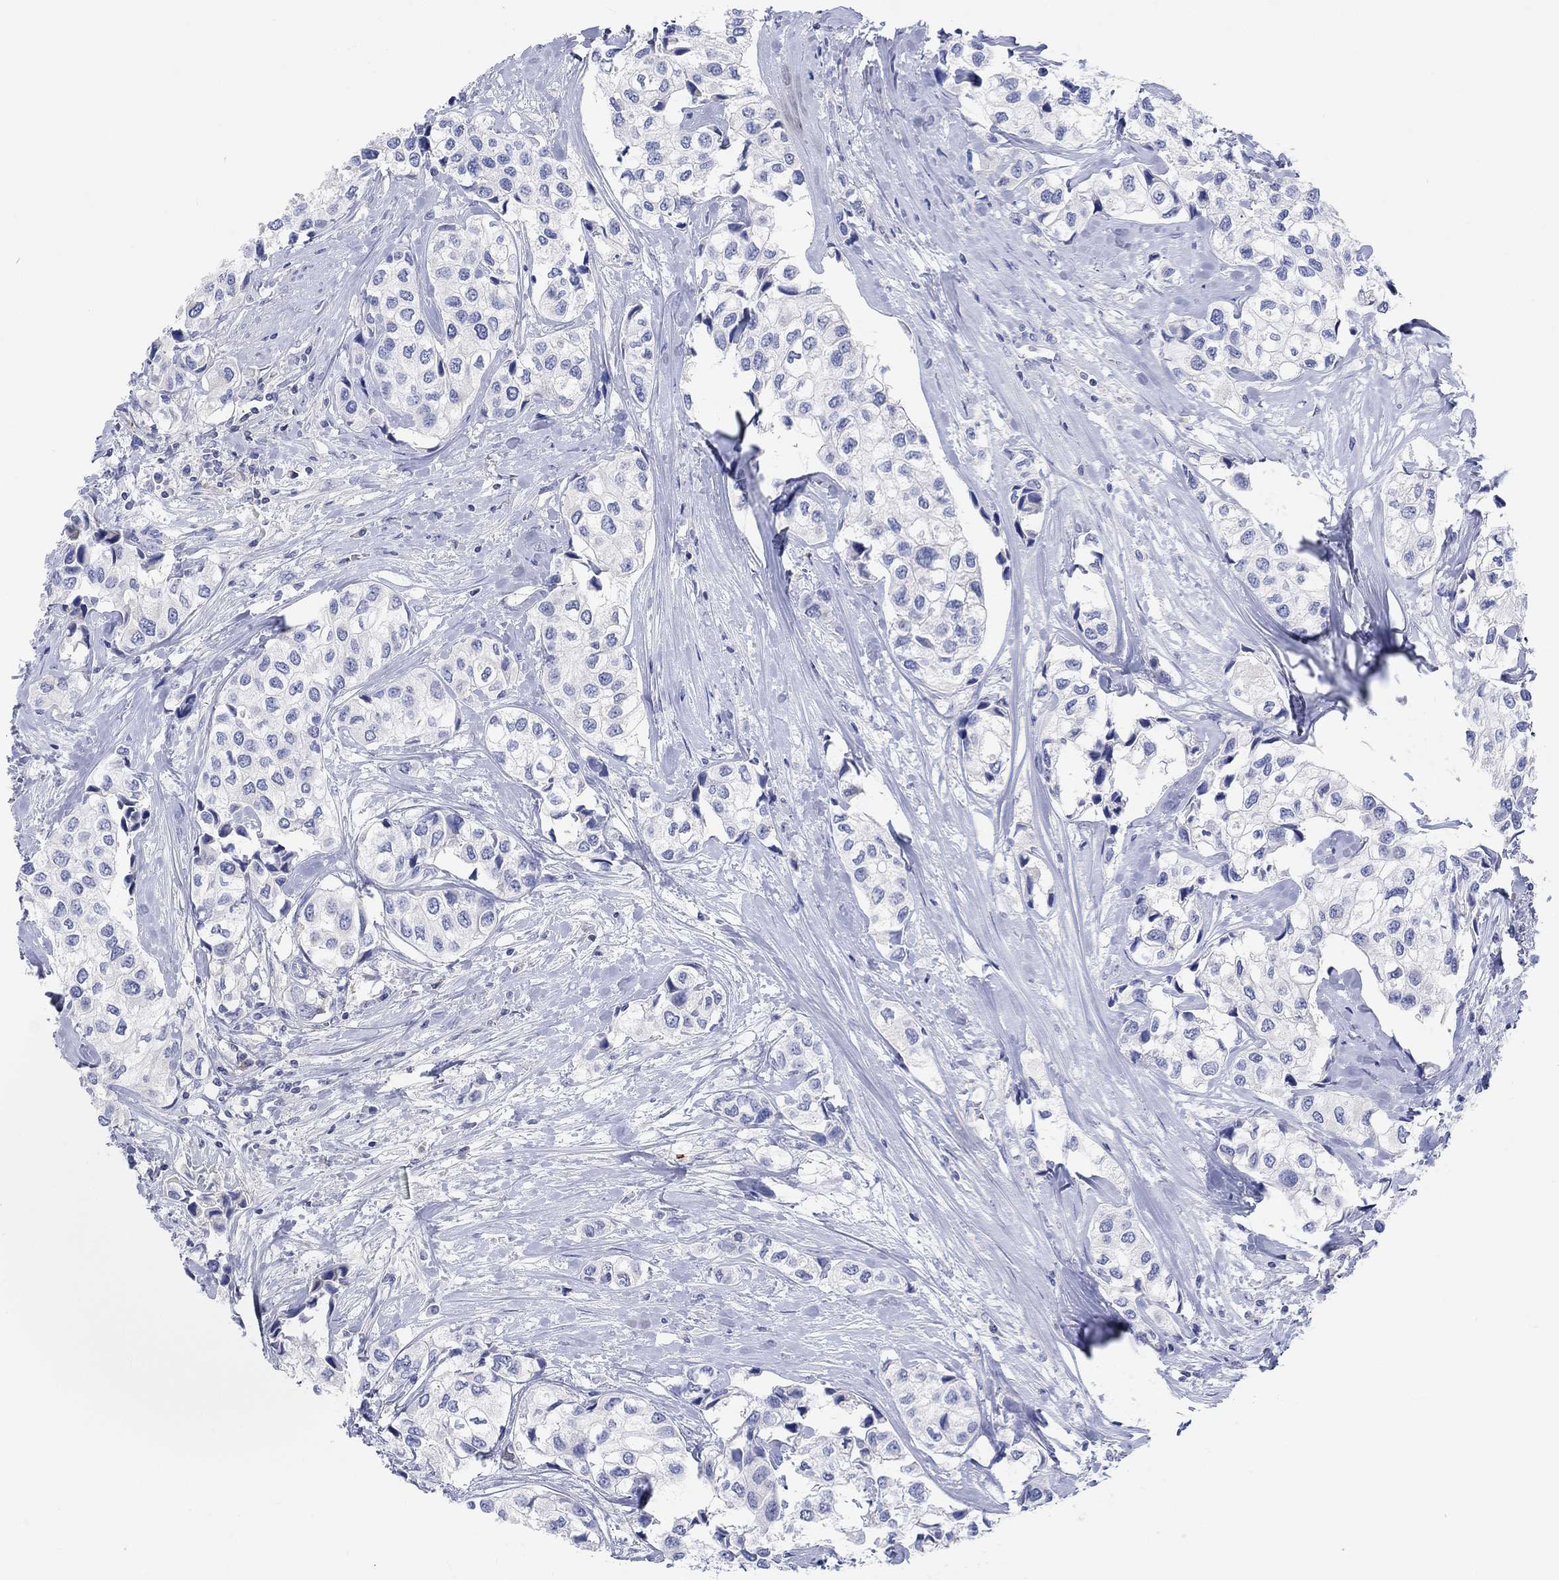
{"staining": {"intensity": "negative", "quantity": "none", "location": "none"}, "tissue": "urothelial cancer", "cell_type": "Tumor cells", "image_type": "cancer", "snomed": [{"axis": "morphology", "description": "Urothelial carcinoma, High grade"}, {"axis": "topography", "description": "Urinary bladder"}], "caption": "Urothelial cancer was stained to show a protein in brown. There is no significant expression in tumor cells.", "gene": "GCM1", "patient": {"sex": "male", "age": 73}}